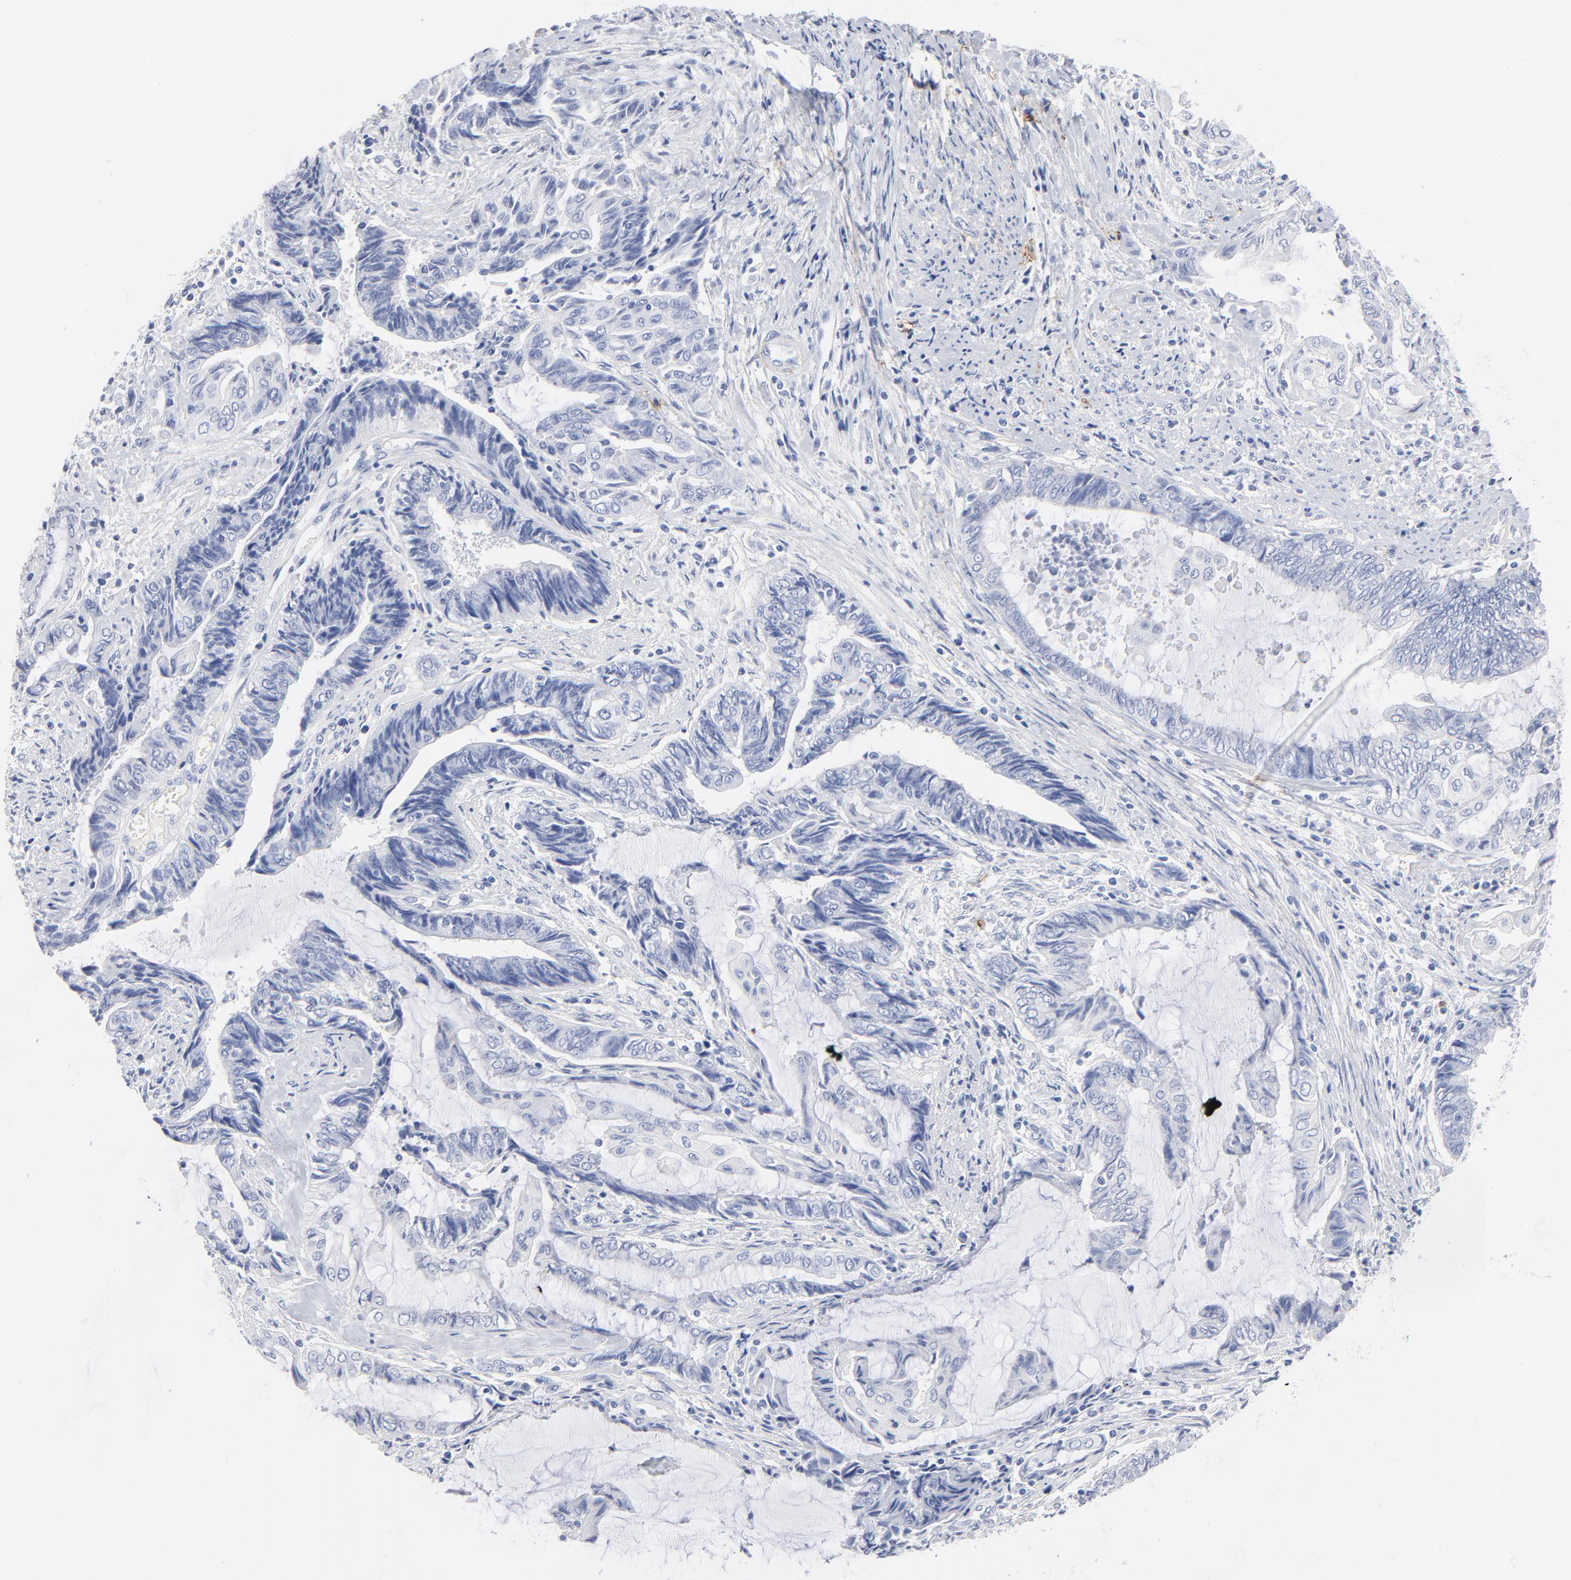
{"staining": {"intensity": "negative", "quantity": "none", "location": "none"}, "tissue": "endometrial cancer", "cell_type": "Tumor cells", "image_type": "cancer", "snomed": [{"axis": "morphology", "description": "Adenocarcinoma, NOS"}, {"axis": "topography", "description": "Uterus"}, {"axis": "topography", "description": "Endometrium"}], "caption": "Tumor cells show no significant protein positivity in adenocarcinoma (endometrial).", "gene": "AGTR1", "patient": {"sex": "female", "age": 70}}